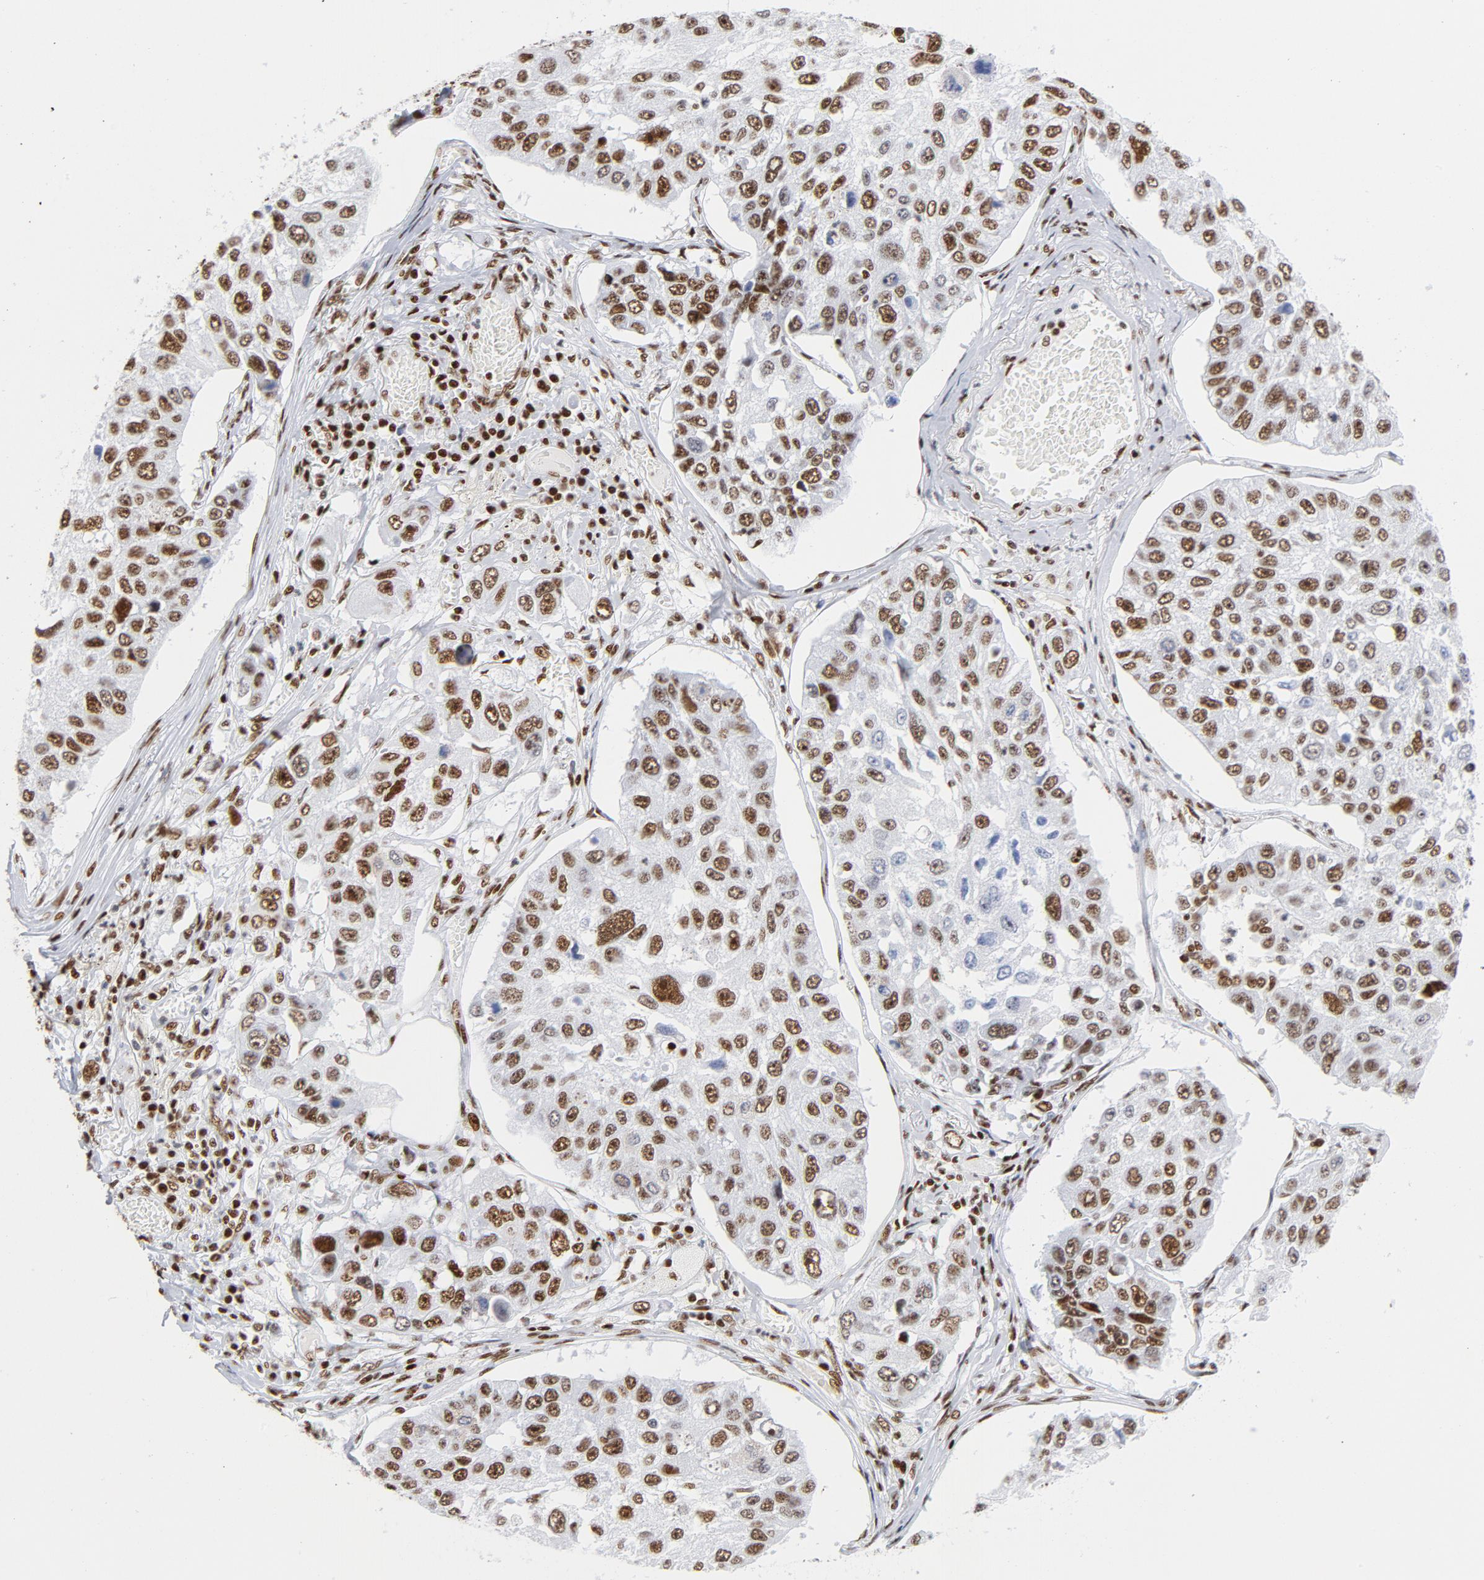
{"staining": {"intensity": "strong", "quantity": ">75%", "location": "nuclear"}, "tissue": "lung cancer", "cell_type": "Tumor cells", "image_type": "cancer", "snomed": [{"axis": "morphology", "description": "Squamous cell carcinoma, NOS"}, {"axis": "topography", "description": "Lung"}], "caption": "There is high levels of strong nuclear positivity in tumor cells of lung cancer, as demonstrated by immunohistochemical staining (brown color).", "gene": "XRCC5", "patient": {"sex": "male", "age": 71}}